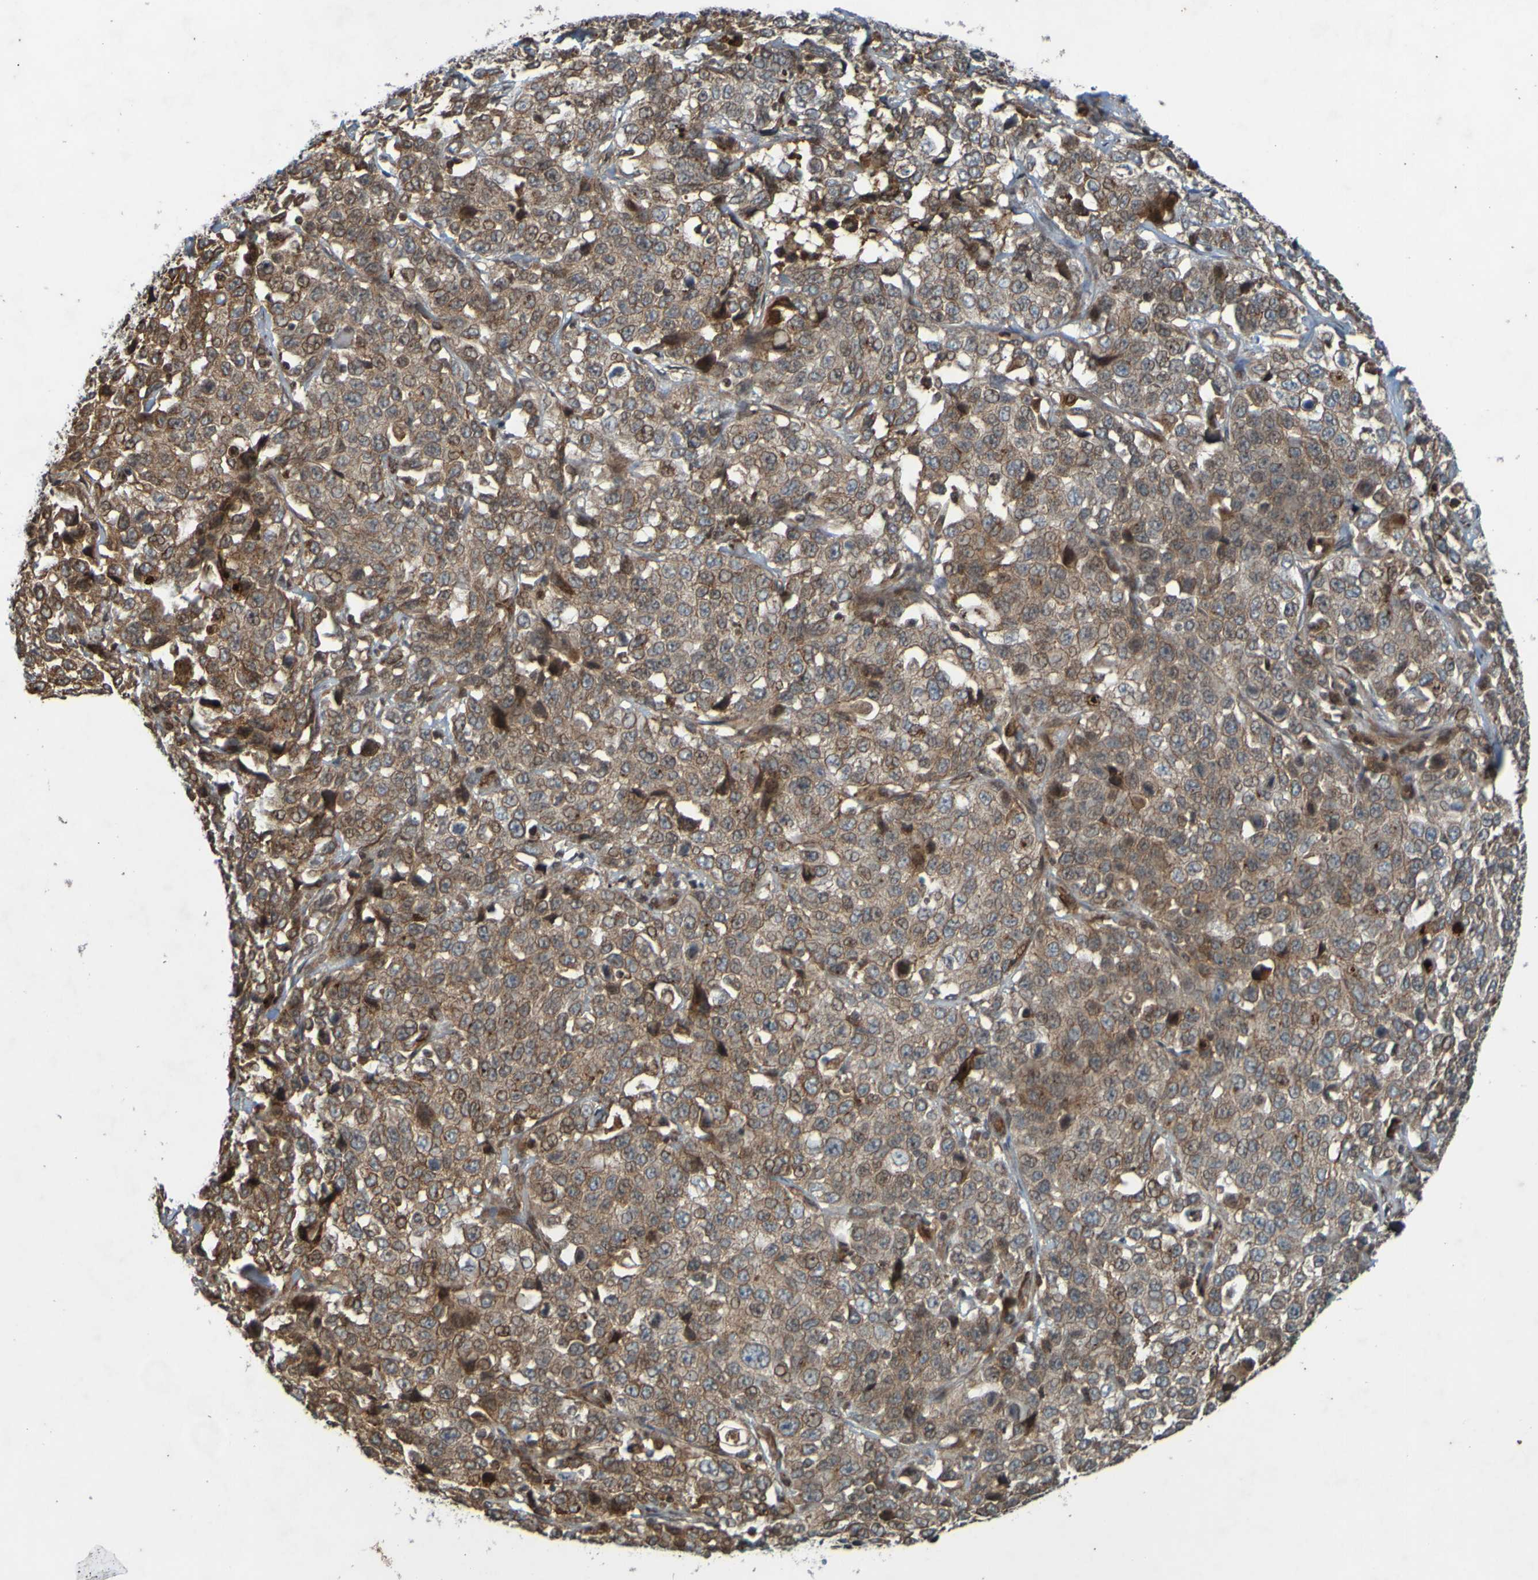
{"staining": {"intensity": "moderate", "quantity": ">75%", "location": "cytoplasmic/membranous"}, "tissue": "stomach cancer", "cell_type": "Tumor cells", "image_type": "cancer", "snomed": [{"axis": "morphology", "description": "Normal tissue, NOS"}, {"axis": "morphology", "description": "Adenocarcinoma, NOS"}, {"axis": "topography", "description": "Stomach"}], "caption": "High-magnification brightfield microscopy of stomach adenocarcinoma stained with DAB (3,3'-diaminobenzidine) (brown) and counterstained with hematoxylin (blue). tumor cells exhibit moderate cytoplasmic/membranous staining is identified in approximately>75% of cells. The protein of interest is stained brown, and the nuclei are stained in blue (DAB (3,3'-diaminobenzidine) IHC with brightfield microscopy, high magnification).", "gene": "GUCY1A1", "patient": {"sex": "male", "age": 48}}